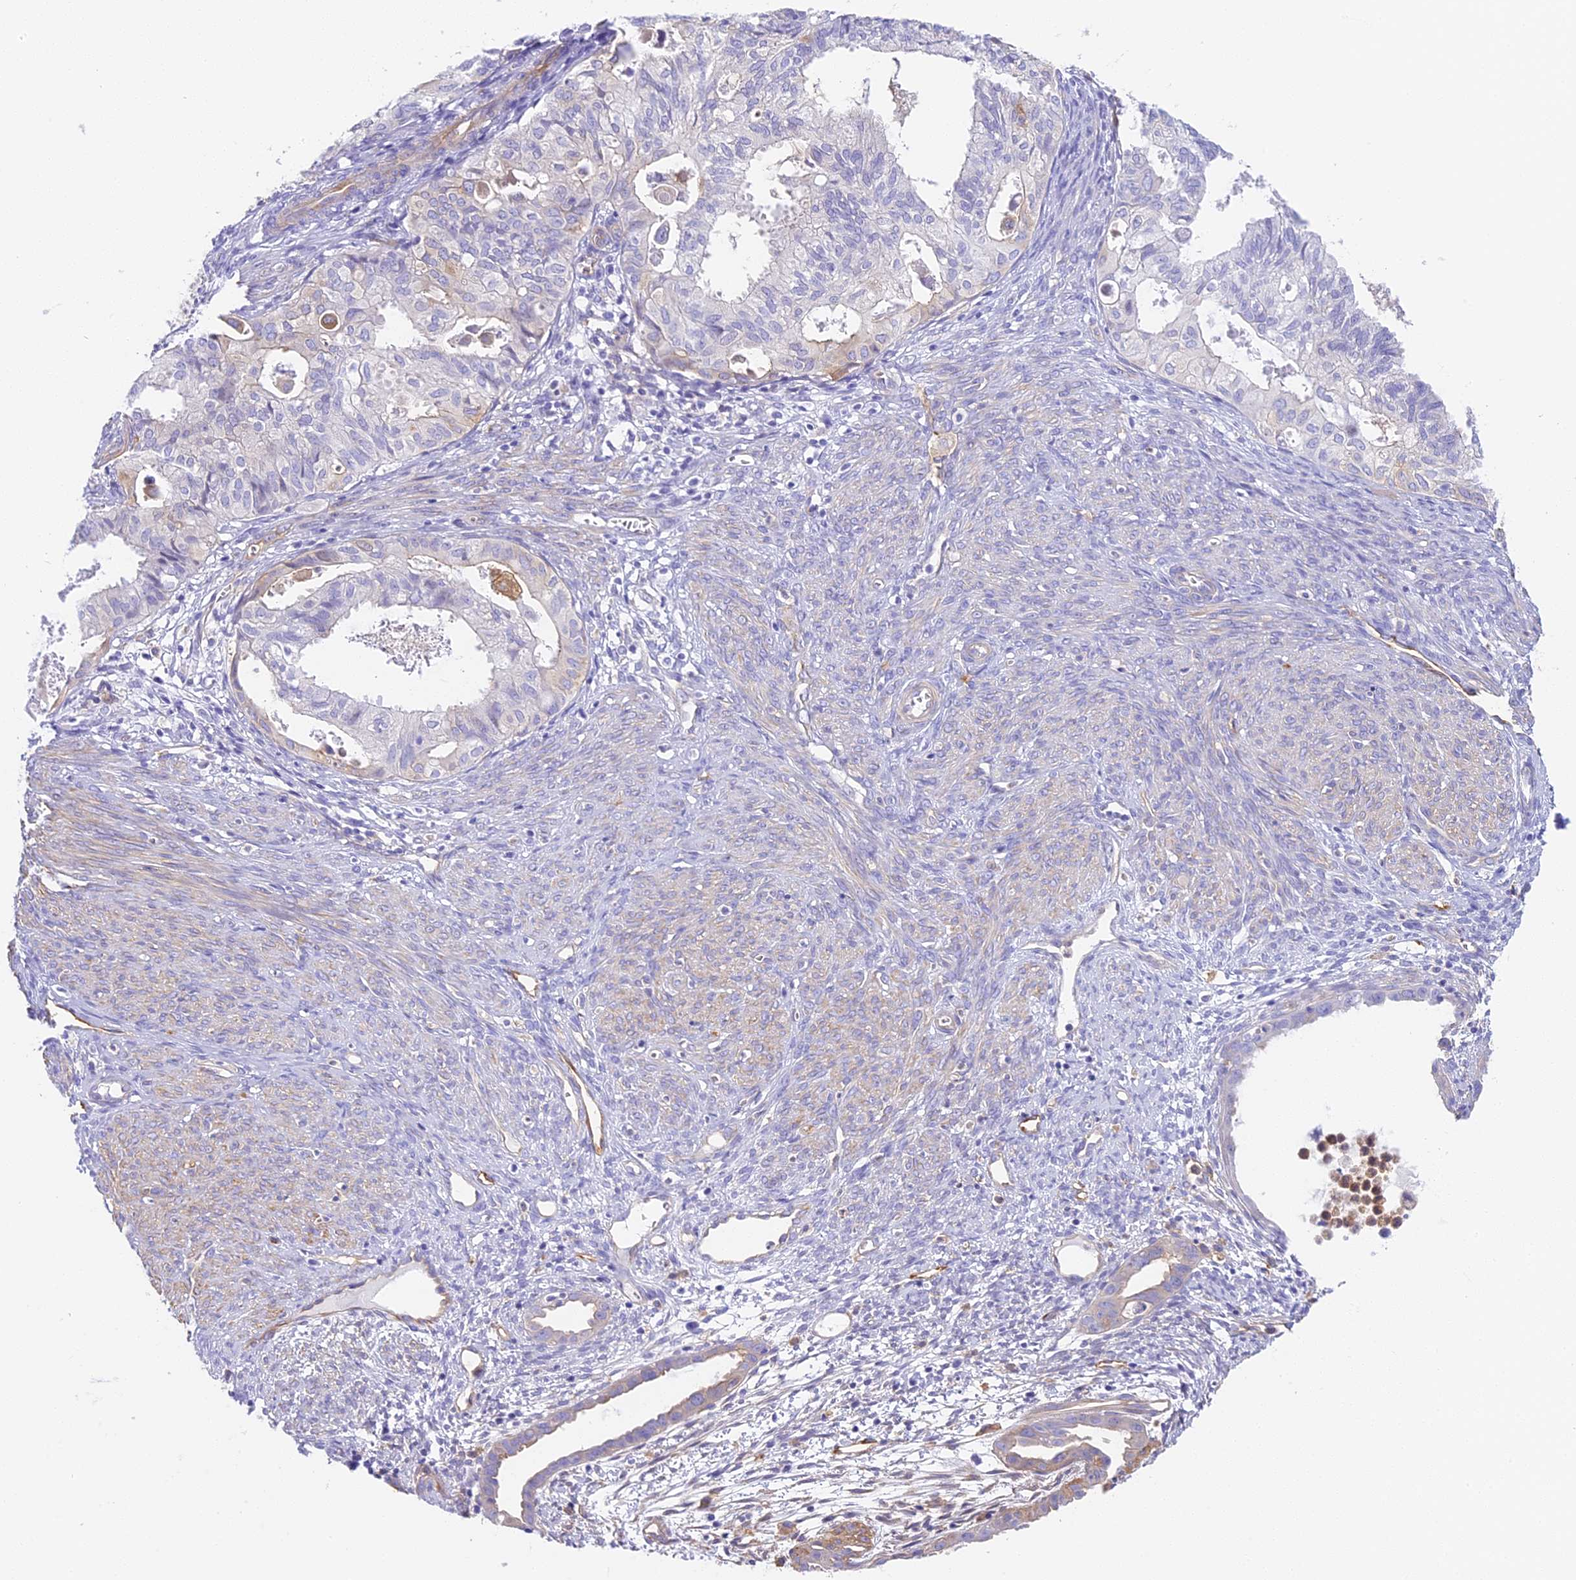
{"staining": {"intensity": "negative", "quantity": "none", "location": "none"}, "tissue": "cervical cancer", "cell_type": "Tumor cells", "image_type": "cancer", "snomed": [{"axis": "morphology", "description": "Normal tissue, NOS"}, {"axis": "morphology", "description": "Adenocarcinoma, NOS"}, {"axis": "topography", "description": "Cervix"}, {"axis": "topography", "description": "Endometrium"}], "caption": "DAB immunohistochemical staining of human adenocarcinoma (cervical) reveals no significant positivity in tumor cells. The staining is performed using DAB brown chromogen with nuclei counter-stained in using hematoxylin.", "gene": "HOMER3", "patient": {"sex": "female", "age": 86}}